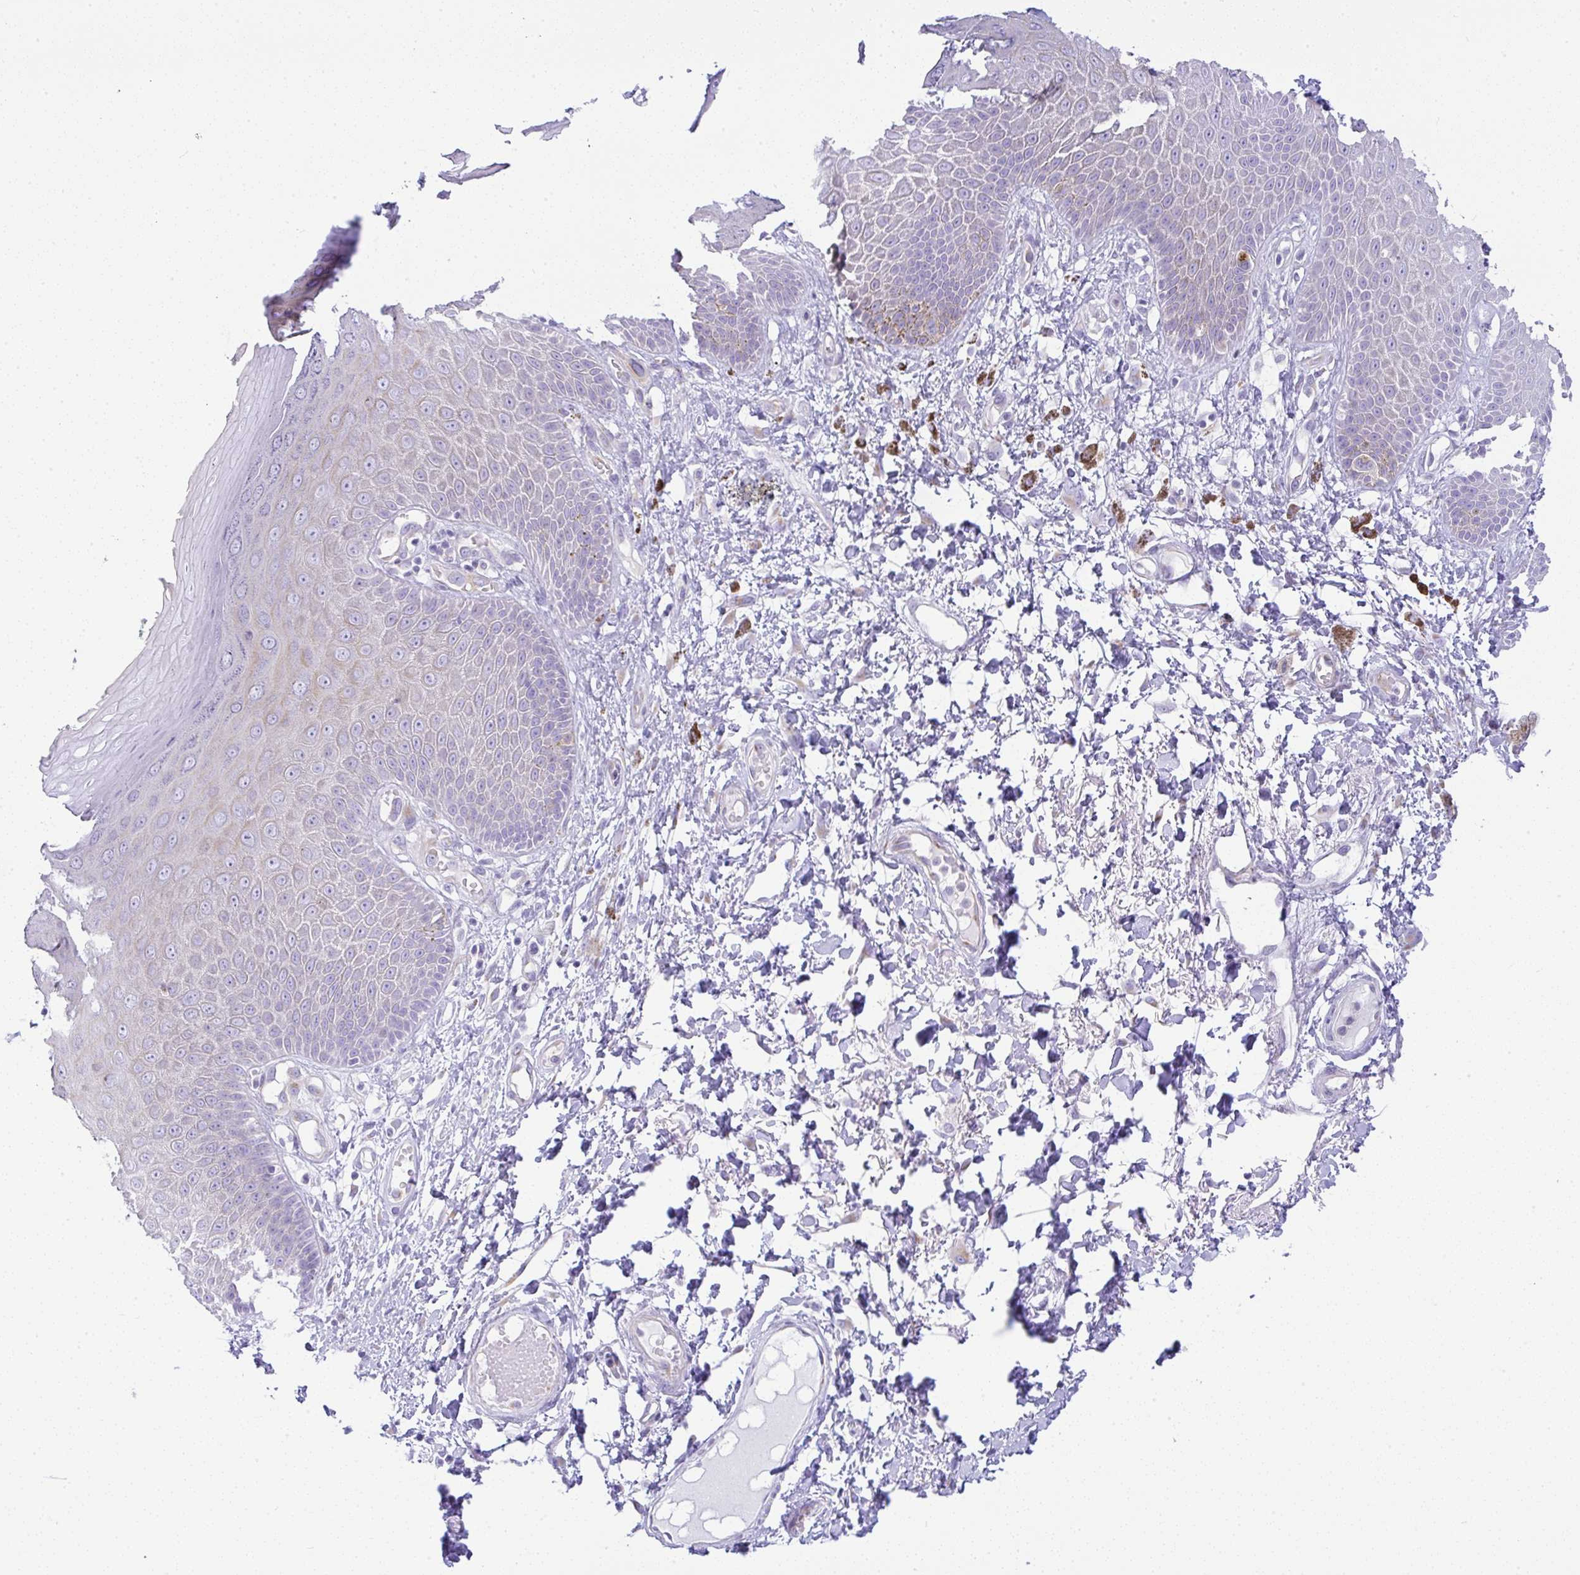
{"staining": {"intensity": "moderate", "quantity": "<25%", "location": "cytoplasmic/membranous"}, "tissue": "skin", "cell_type": "Epidermal cells", "image_type": "normal", "snomed": [{"axis": "morphology", "description": "Normal tissue, NOS"}, {"axis": "topography", "description": "Anal"}, {"axis": "topography", "description": "Peripheral nerve tissue"}], "caption": "IHC staining of unremarkable skin, which exhibits low levels of moderate cytoplasmic/membranous staining in about <25% of epidermal cells indicating moderate cytoplasmic/membranous protein positivity. The staining was performed using DAB (brown) for protein detection and nuclei were counterstained in hematoxylin (blue).", "gene": "FAM177A1", "patient": {"sex": "male", "age": 78}}